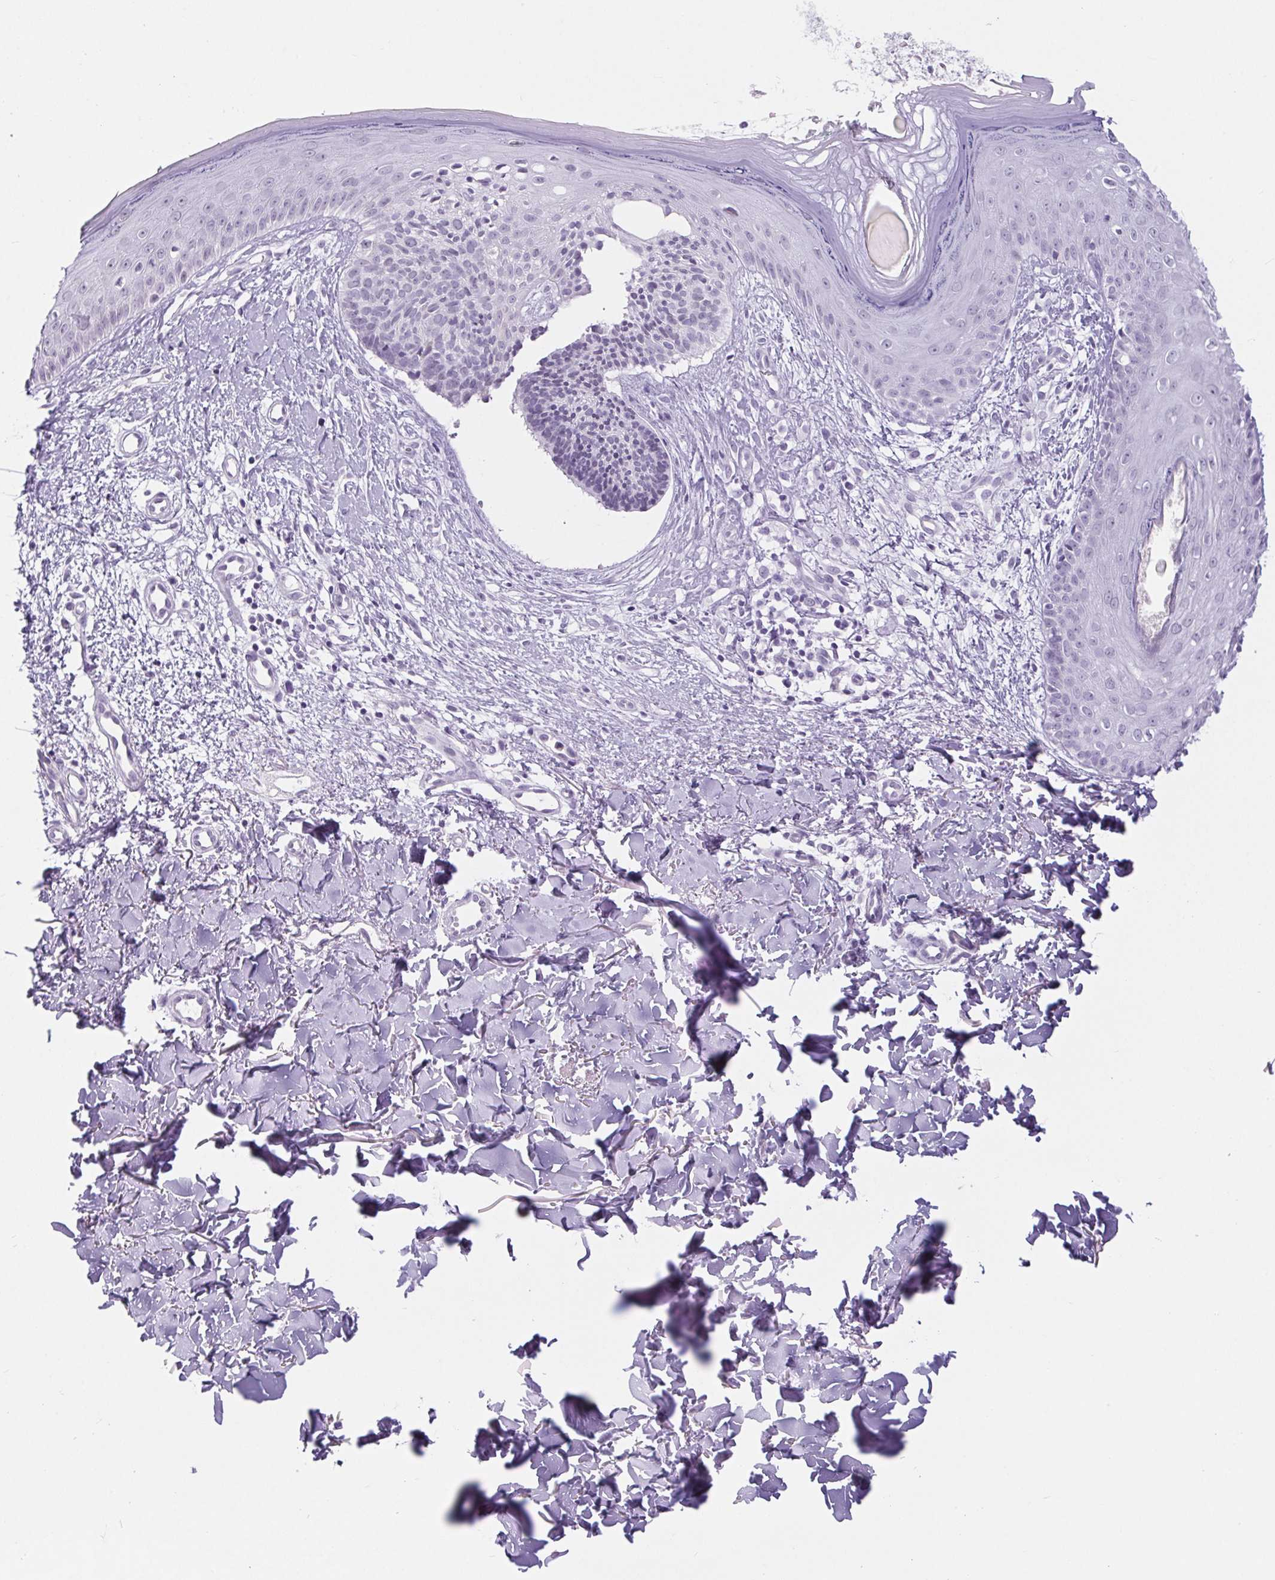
{"staining": {"intensity": "negative", "quantity": "none", "location": "none"}, "tissue": "skin cancer", "cell_type": "Tumor cells", "image_type": "cancer", "snomed": [{"axis": "morphology", "description": "Basal cell carcinoma"}, {"axis": "topography", "description": "Skin"}], "caption": "IHC micrograph of basal cell carcinoma (skin) stained for a protein (brown), which demonstrates no expression in tumor cells.", "gene": "BCAS1", "patient": {"sex": "male", "age": 51}}